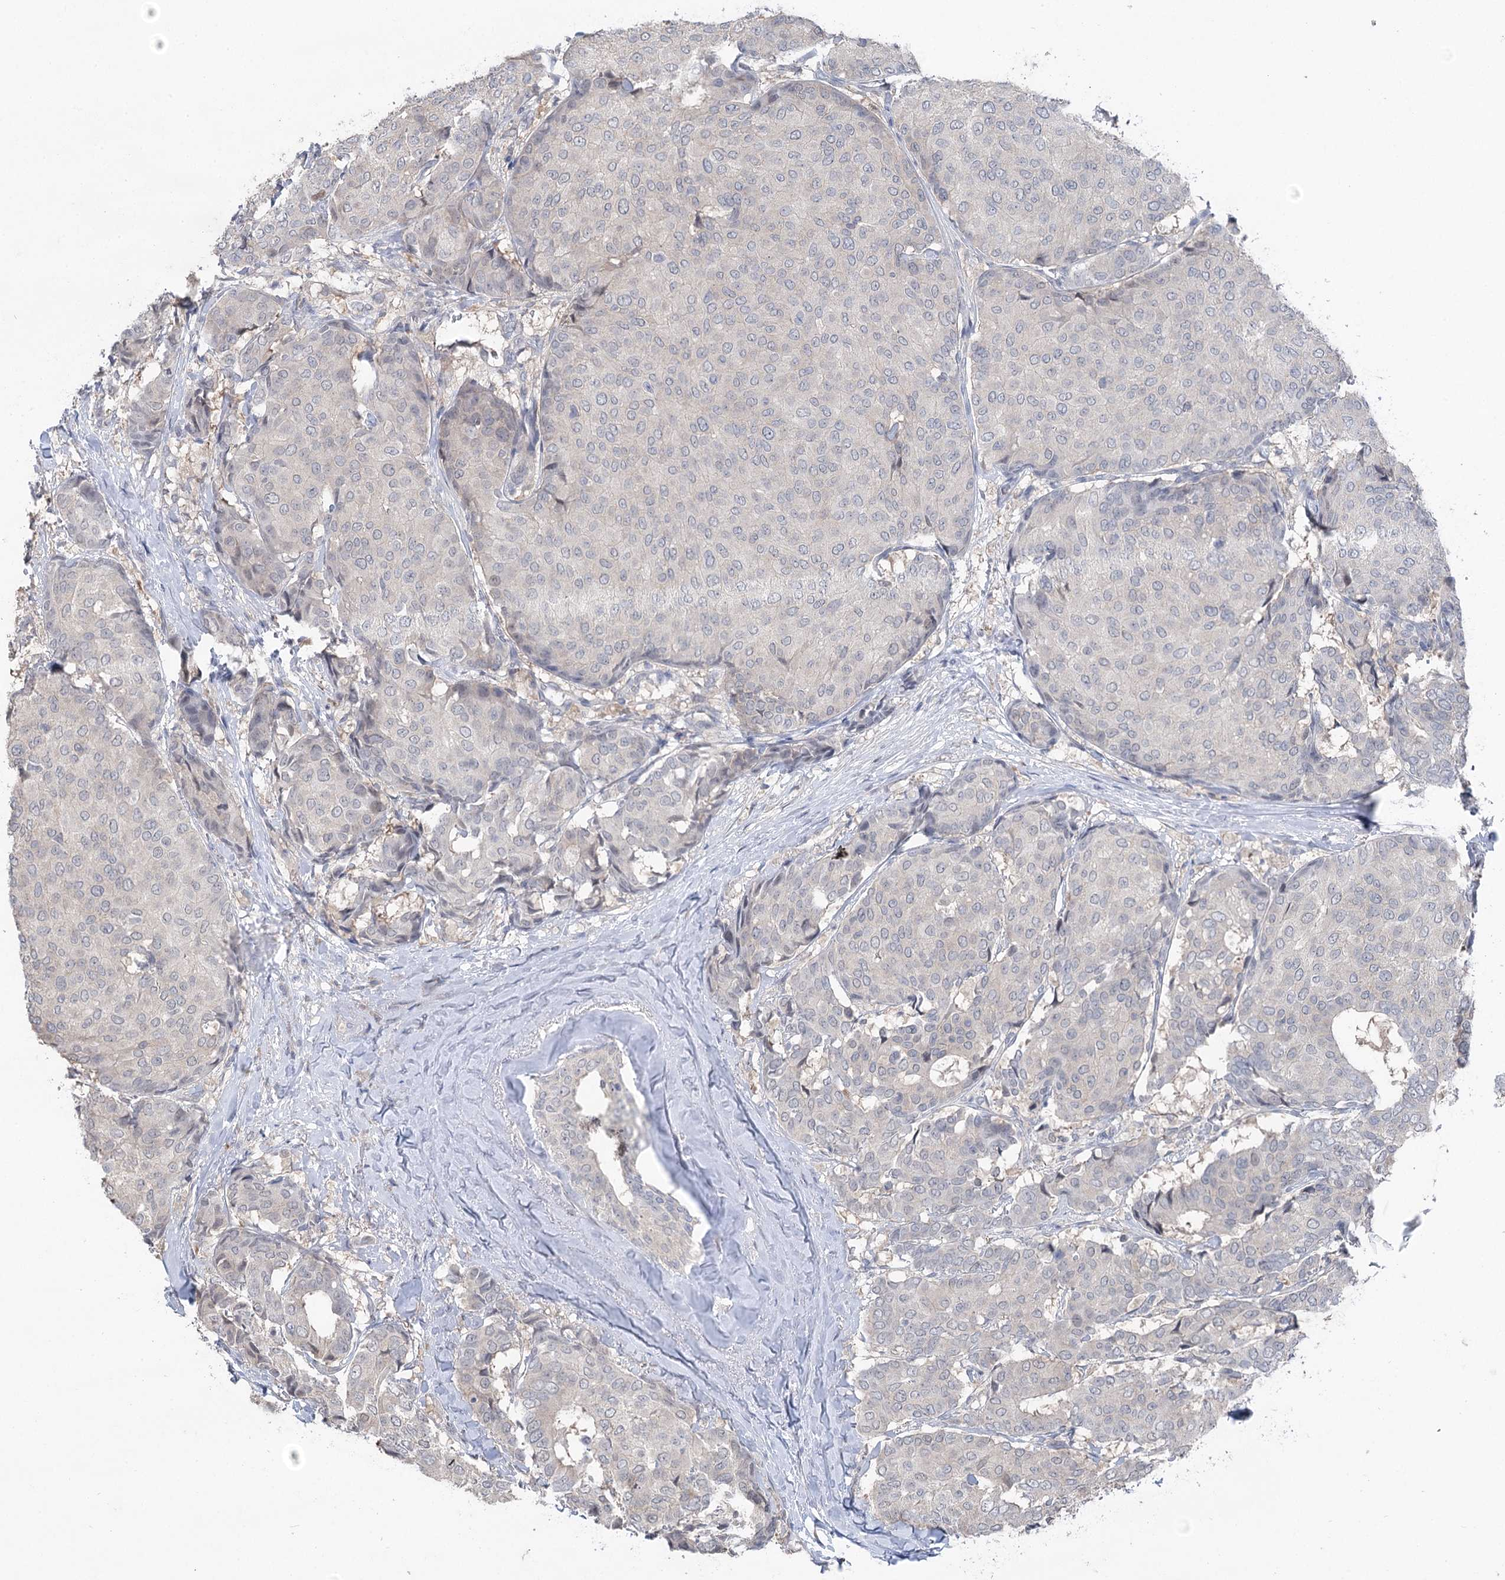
{"staining": {"intensity": "negative", "quantity": "none", "location": "none"}, "tissue": "breast cancer", "cell_type": "Tumor cells", "image_type": "cancer", "snomed": [{"axis": "morphology", "description": "Duct carcinoma"}, {"axis": "topography", "description": "Breast"}], "caption": "A photomicrograph of breast cancer (invasive ductal carcinoma) stained for a protein shows no brown staining in tumor cells.", "gene": "CCSER2", "patient": {"sex": "female", "age": 75}}